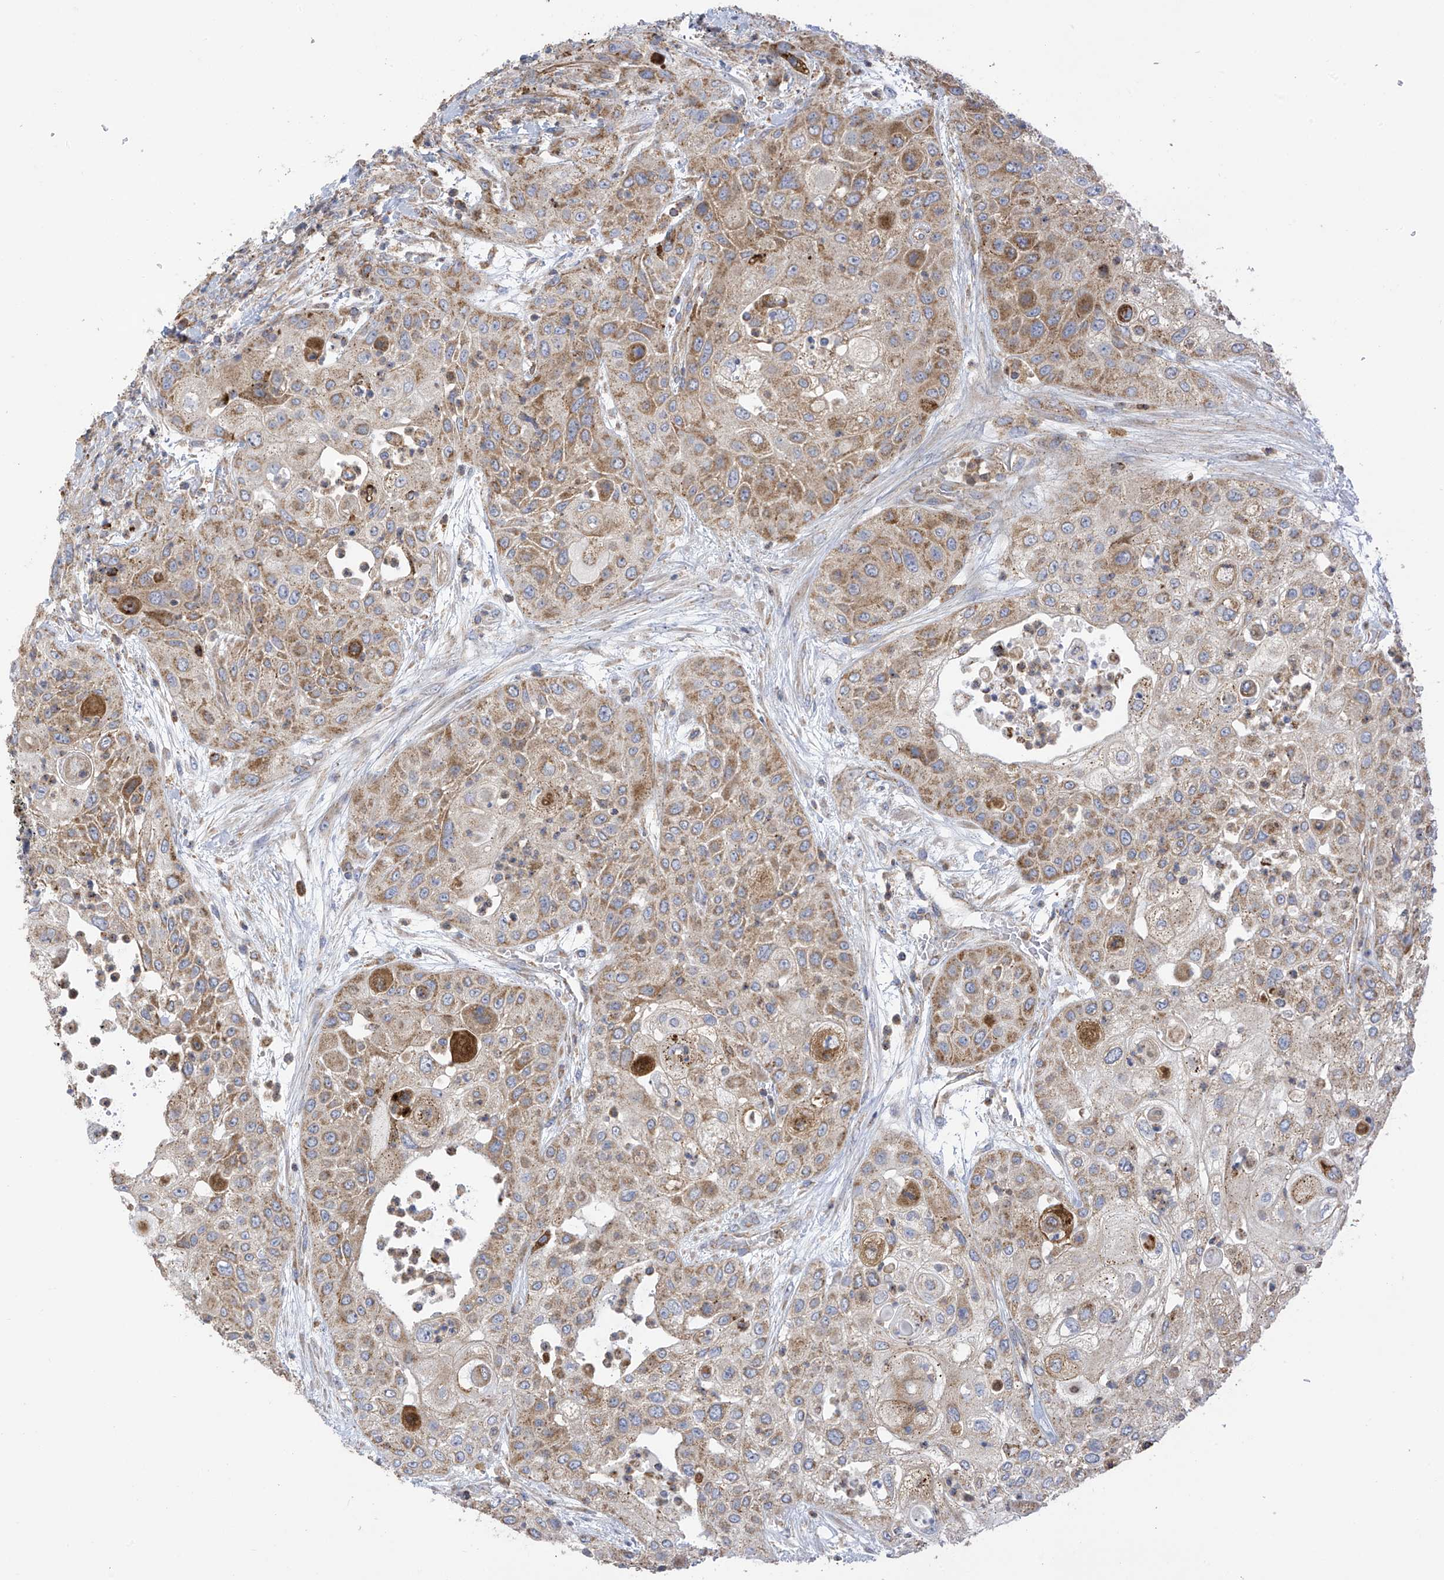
{"staining": {"intensity": "moderate", "quantity": "25%-75%", "location": "cytoplasmic/membranous"}, "tissue": "urothelial cancer", "cell_type": "Tumor cells", "image_type": "cancer", "snomed": [{"axis": "morphology", "description": "Urothelial carcinoma, High grade"}, {"axis": "topography", "description": "Urinary bladder"}], "caption": "Protein staining of urothelial cancer tissue exhibits moderate cytoplasmic/membranous staining in approximately 25%-75% of tumor cells.", "gene": "ITM2B", "patient": {"sex": "female", "age": 79}}